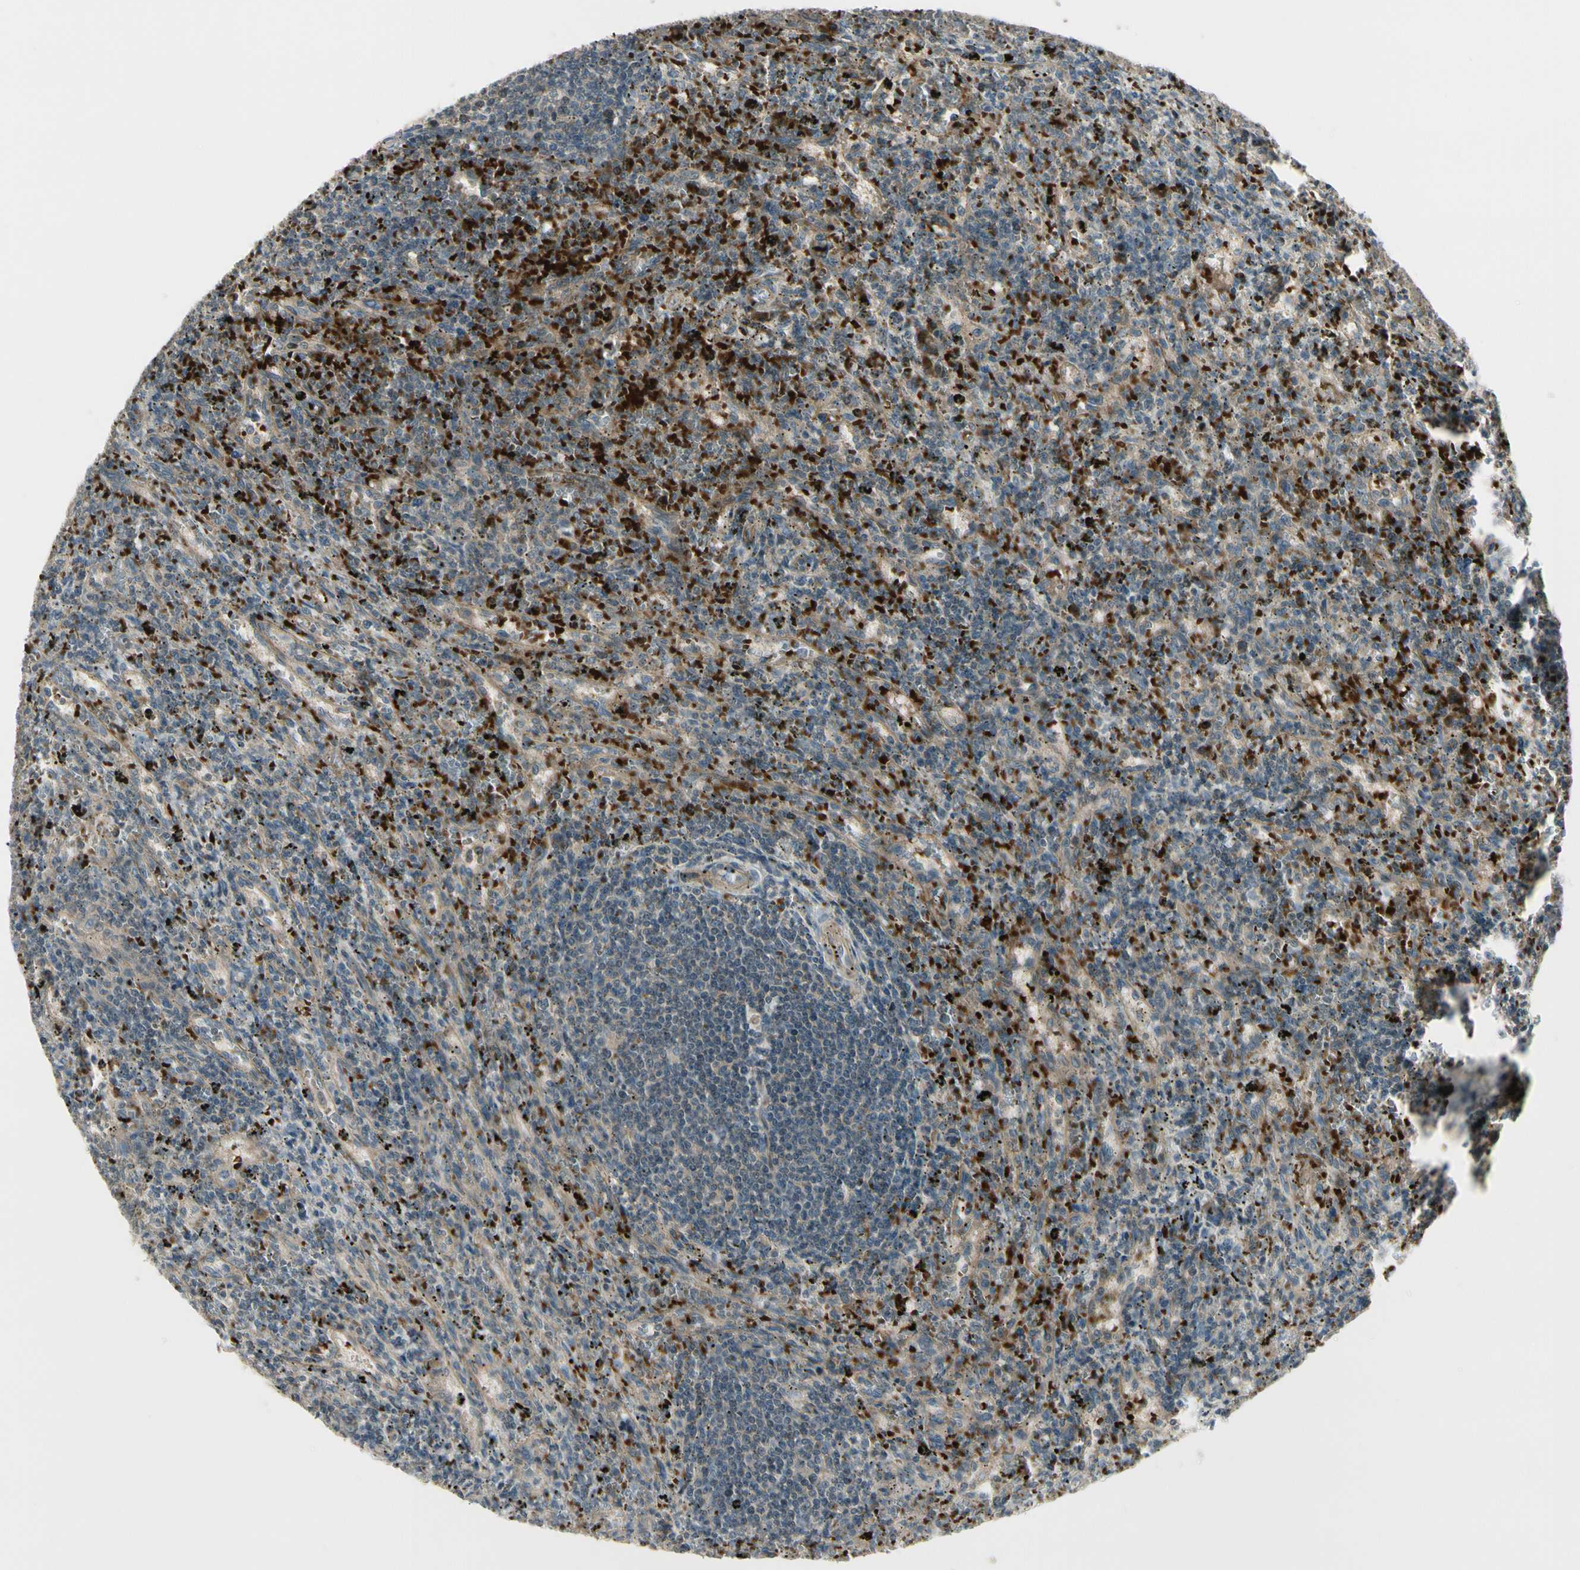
{"staining": {"intensity": "weak", "quantity": "25%-75%", "location": "cytoplasmic/membranous"}, "tissue": "lymphoma", "cell_type": "Tumor cells", "image_type": "cancer", "snomed": [{"axis": "morphology", "description": "Malignant lymphoma, non-Hodgkin's type, Low grade"}, {"axis": "topography", "description": "Spleen"}], "caption": "A high-resolution histopathology image shows immunohistochemistry staining of lymphoma, which demonstrates weak cytoplasmic/membranous staining in approximately 25%-75% of tumor cells.", "gene": "PPP3CB", "patient": {"sex": "male", "age": 76}}